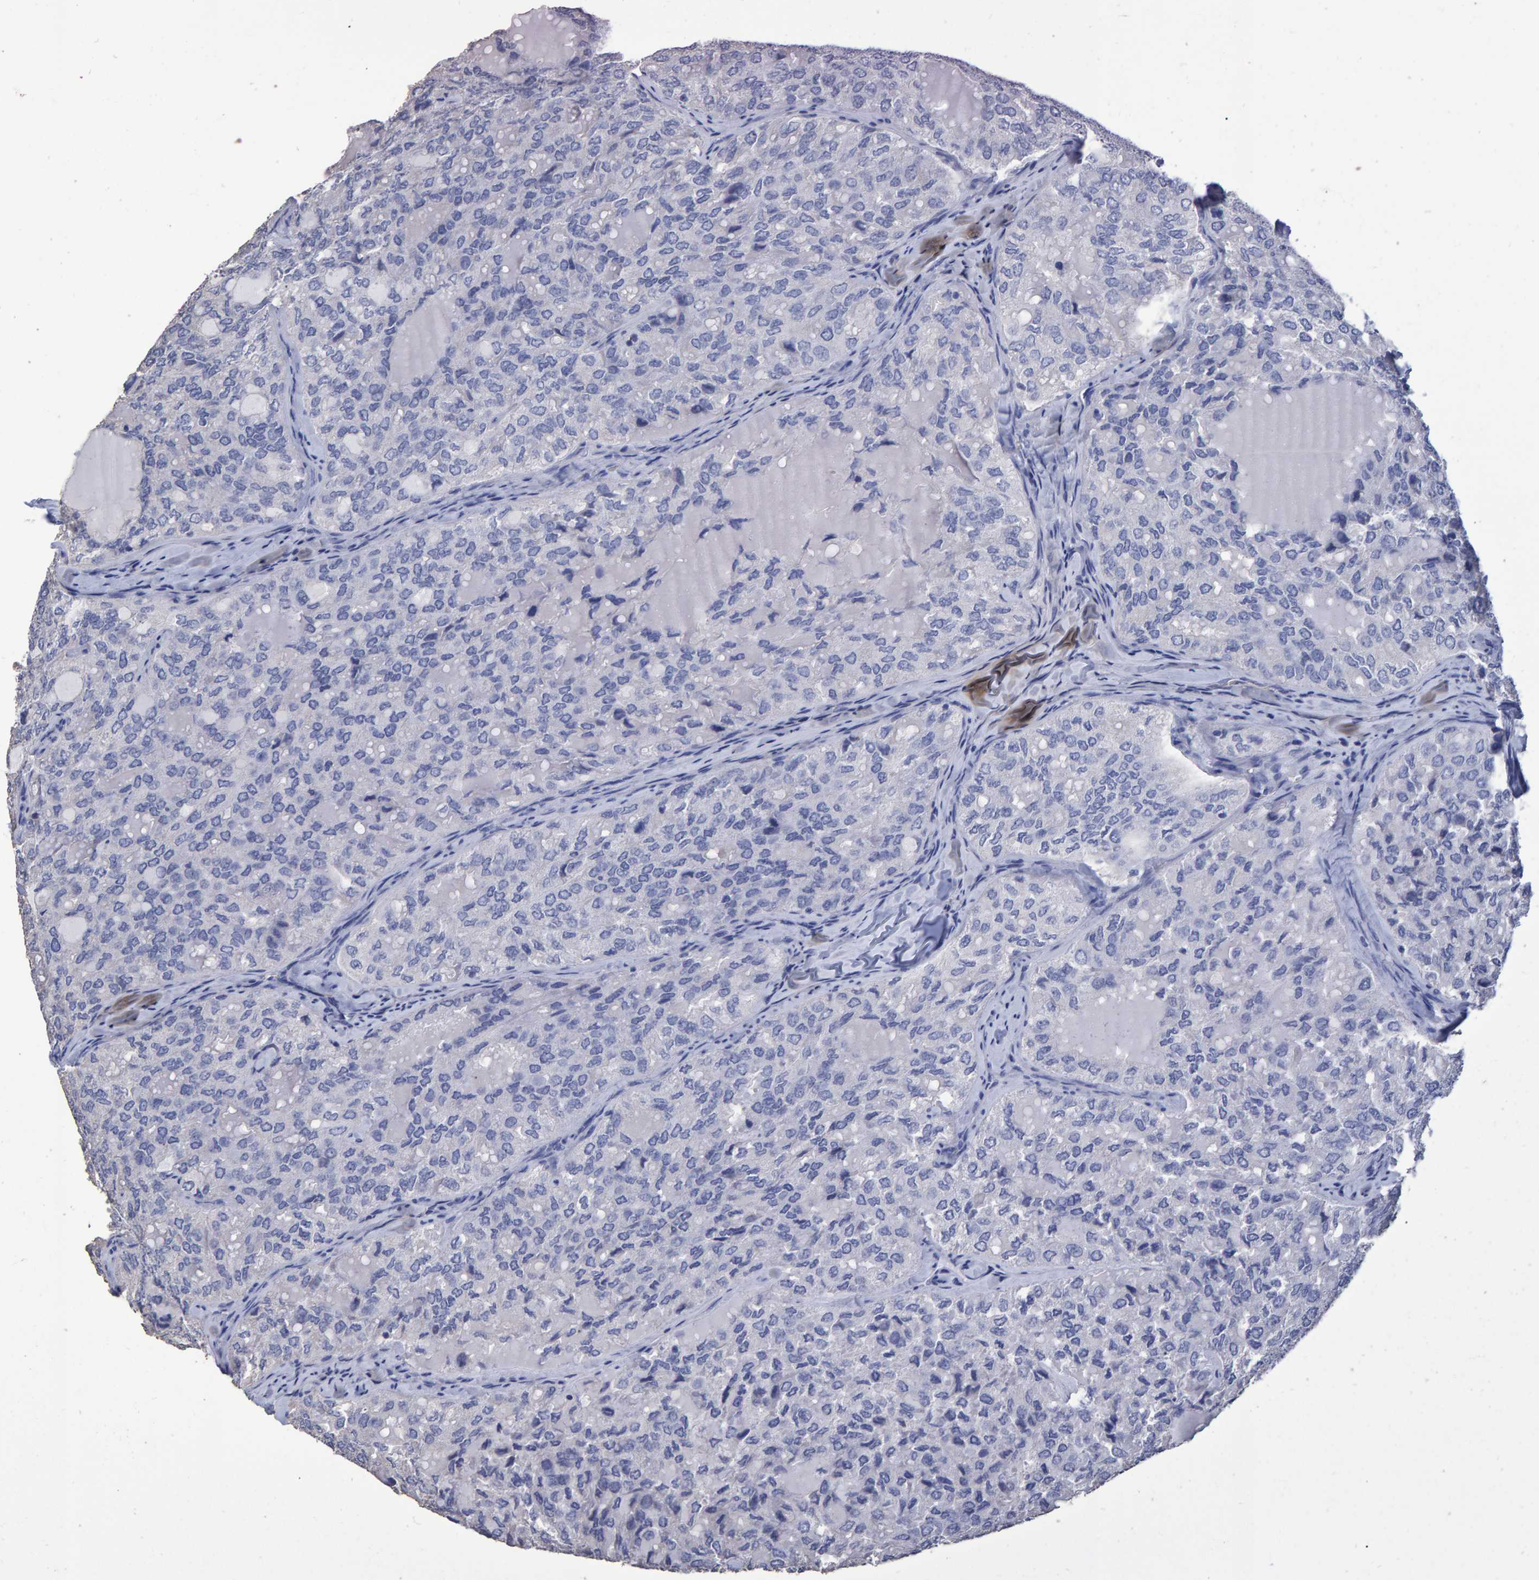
{"staining": {"intensity": "negative", "quantity": "none", "location": "none"}, "tissue": "thyroid cancer", "cell_type": "Tumor cells", "image_type": "cancer", "snomed": [{"axis": "morphology", "description": "Follicular adenoma carcinoma, NOS"}, {"axis": "topography", "description": "Thyroid gland"}], "caption": "DAB immunohistochemical staining of human thyroid cancer reveals no significant expression in tumor cells. (DAB IHC with hematoxylin counter stain).", "gene": "HEMGN", "patient": {"sex": "male", "age": 75}}